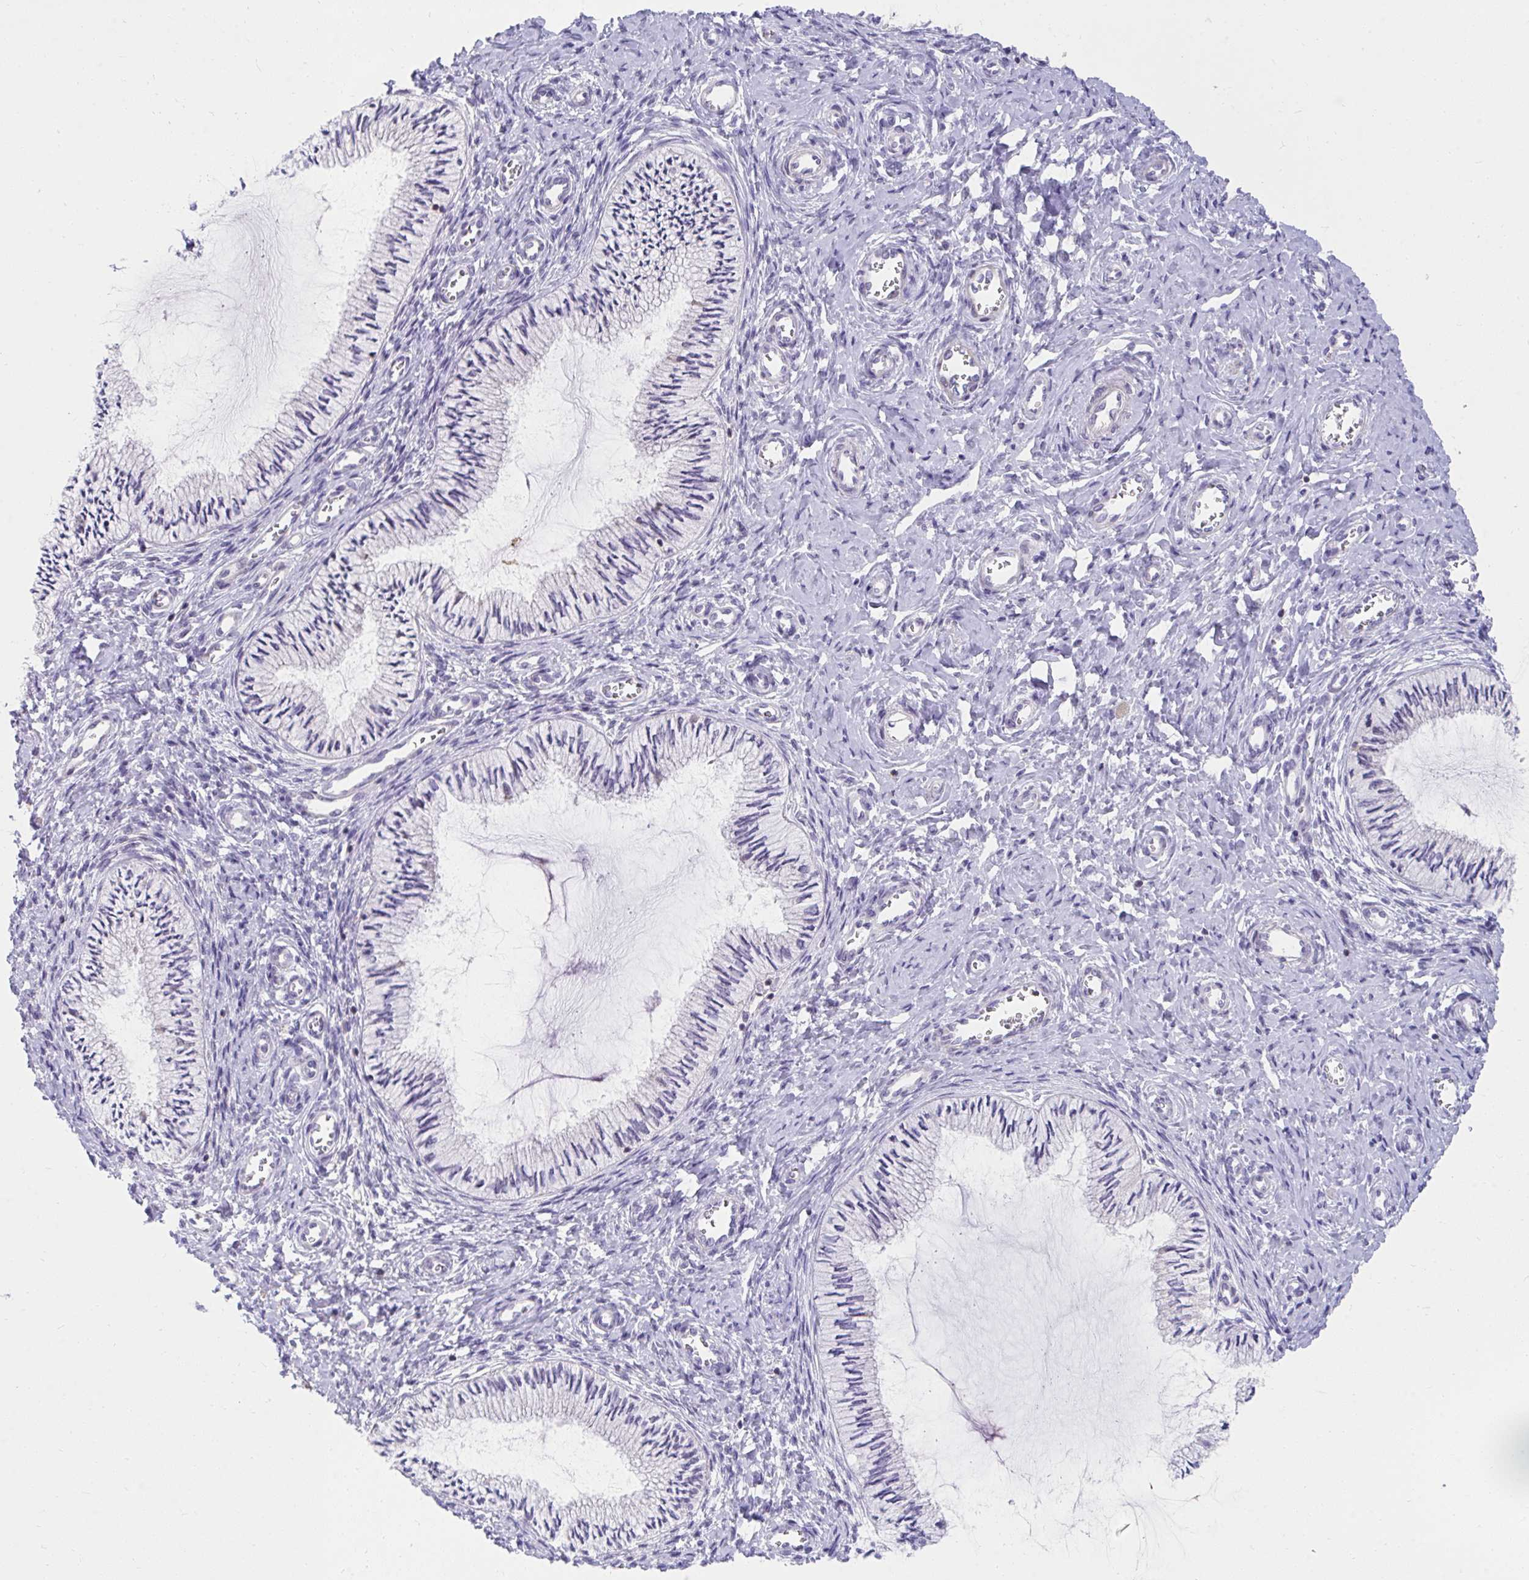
{"staining": {"intensity": "negative", "quantity": "none", "location": "none"}, "tissue": "cervix", "cell_type": "Glandular cells", "image_type": "normal", "snomed": [{"axis": "morphology", "description": "Normal tissue, NOS"}, {"axis": "topography", "description": "Cervix"}], "caption": "DAB (3,3'-diaminobenzidine) immunohistochemical staining of unremarkable human cervix demonstrates no significant expression in glandular cells.", "gene": "SLAMF7", "patient": {"sex": "female", "age": 24}}